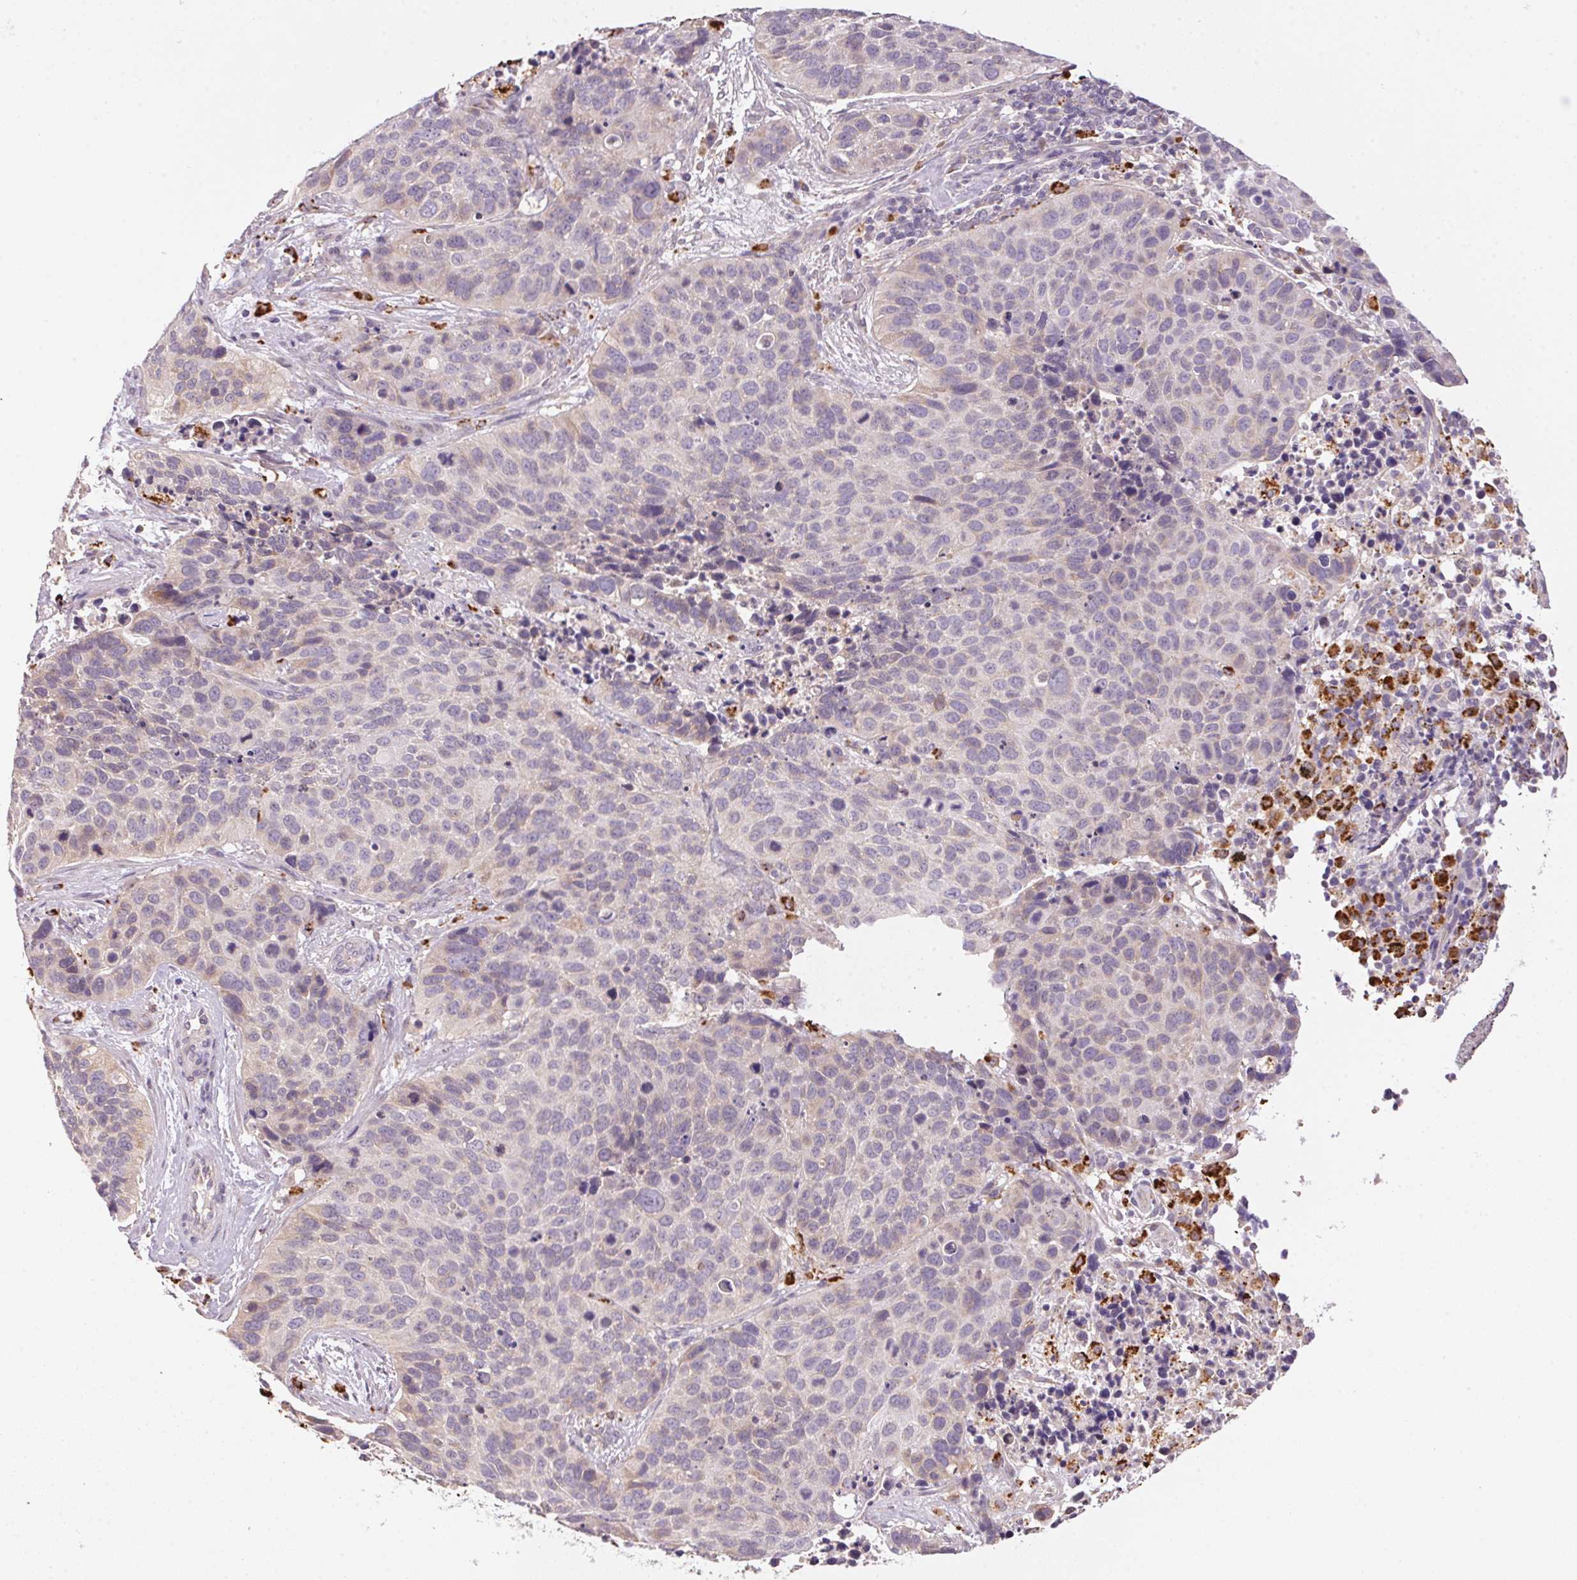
{"staining": {"intensity": "negative", "quantity": "none", "location": "none"}, "tissue": "lung cancer", "cell_type": "Tumor cells", "image_type": "cancer", "snomed": [{"axis": "morphology", "description": "Squamous cell carcinoma, NOS"}, {"axis": "topography", "description": "Lung"}], "caption": "Immunohistochemistry (IHC) of lung cancer (squamous cell carcinoma) displays no expression in tumor cells.", "gene": "ADH5", "patient": {"sex": "male", "age": 62}}